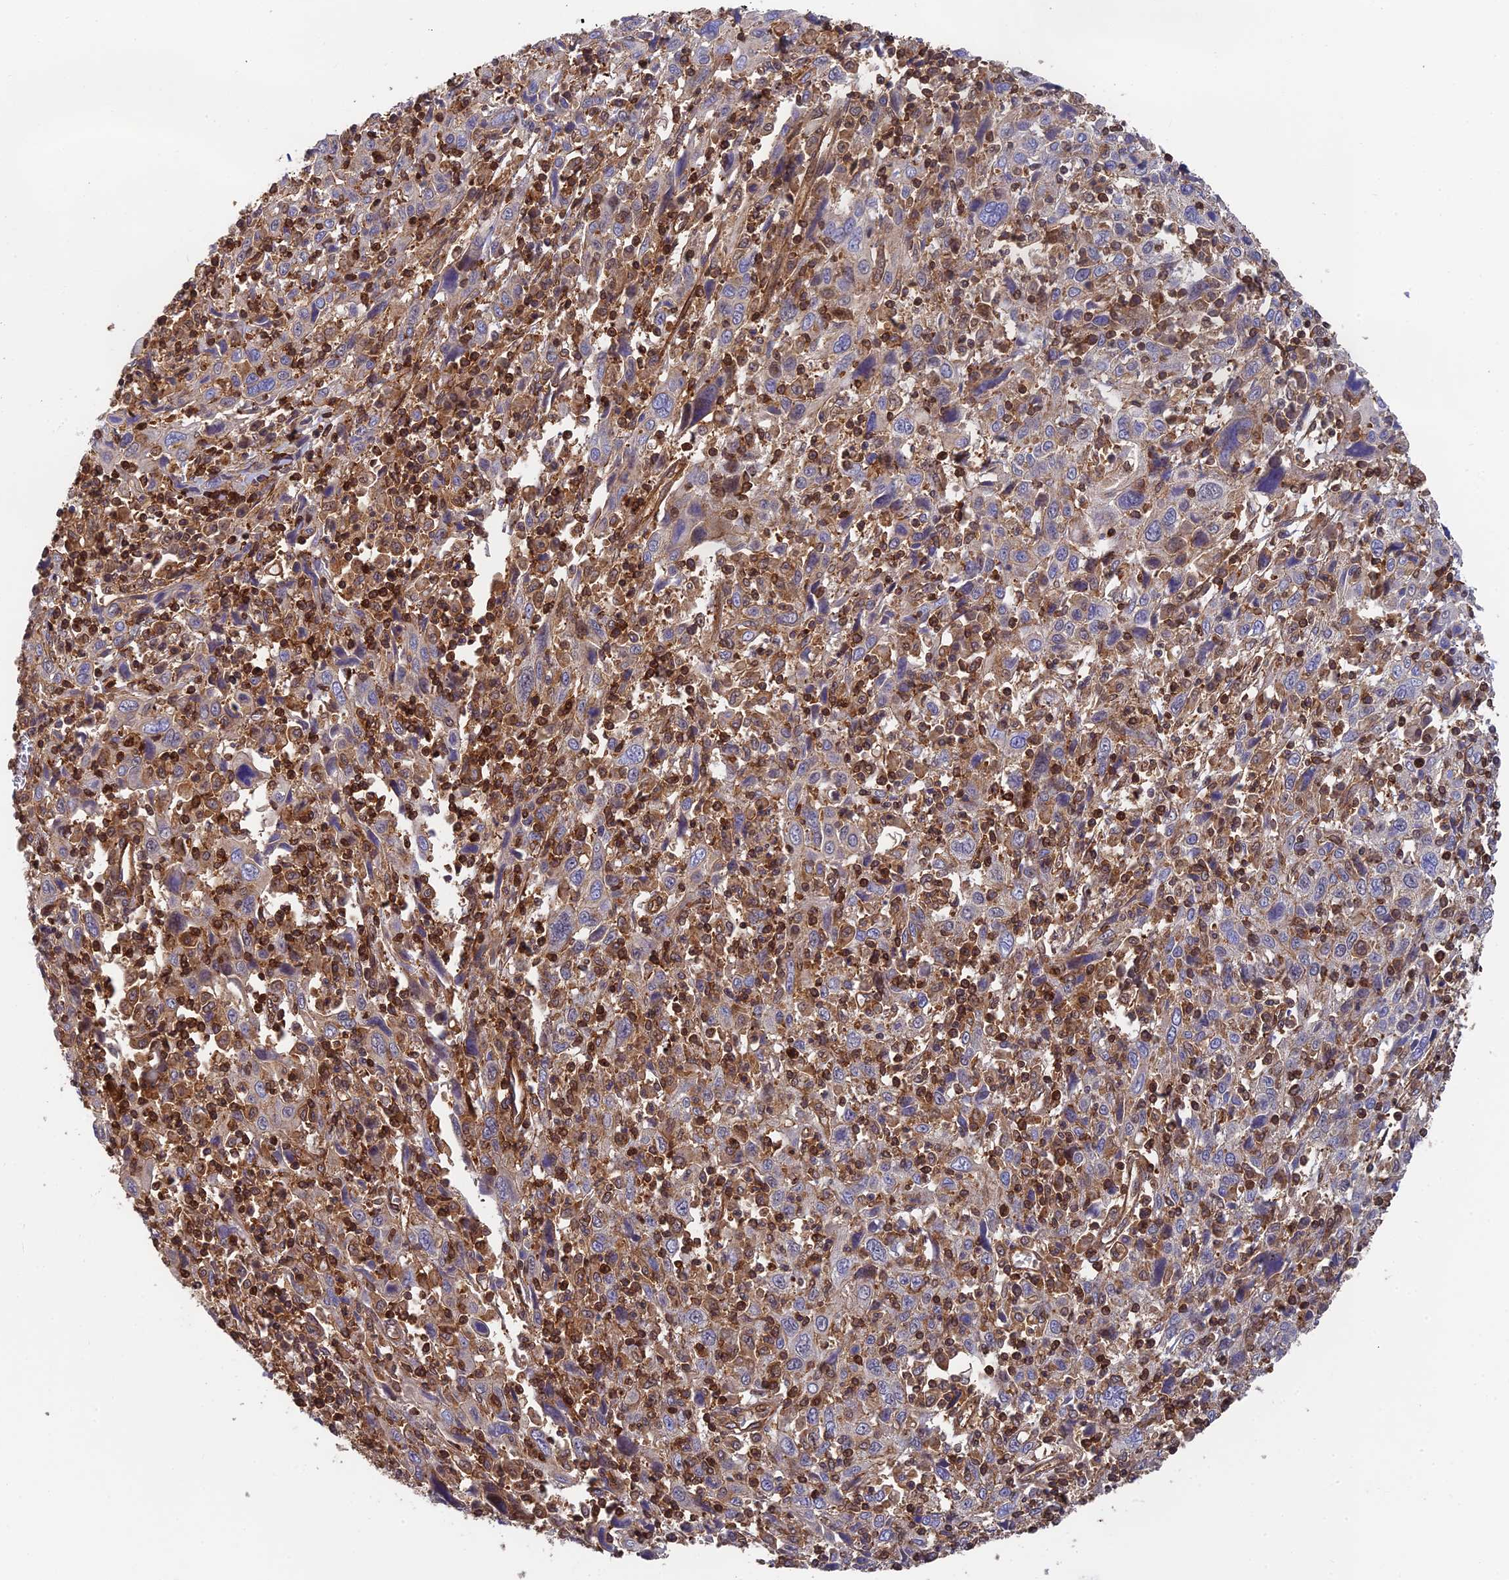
{"staining": {"intensity": "negative", "quantity": "none", "location": "none"}, "tissue": "cervical cancer", "cell_type": "Tumor cells", "image_type": "cancer", "snomed": [{"axis": "morphology", "description": "Squamous cell carcinoma, NOS"}, {"axis": "topography", "description": "Cervix"}], "caption": "A photomicrograph of human cervical cancer is negative for staining in tumor cells.", "gene": "OSBPL1A", "patient": {"sex": "female", "age": 46}}